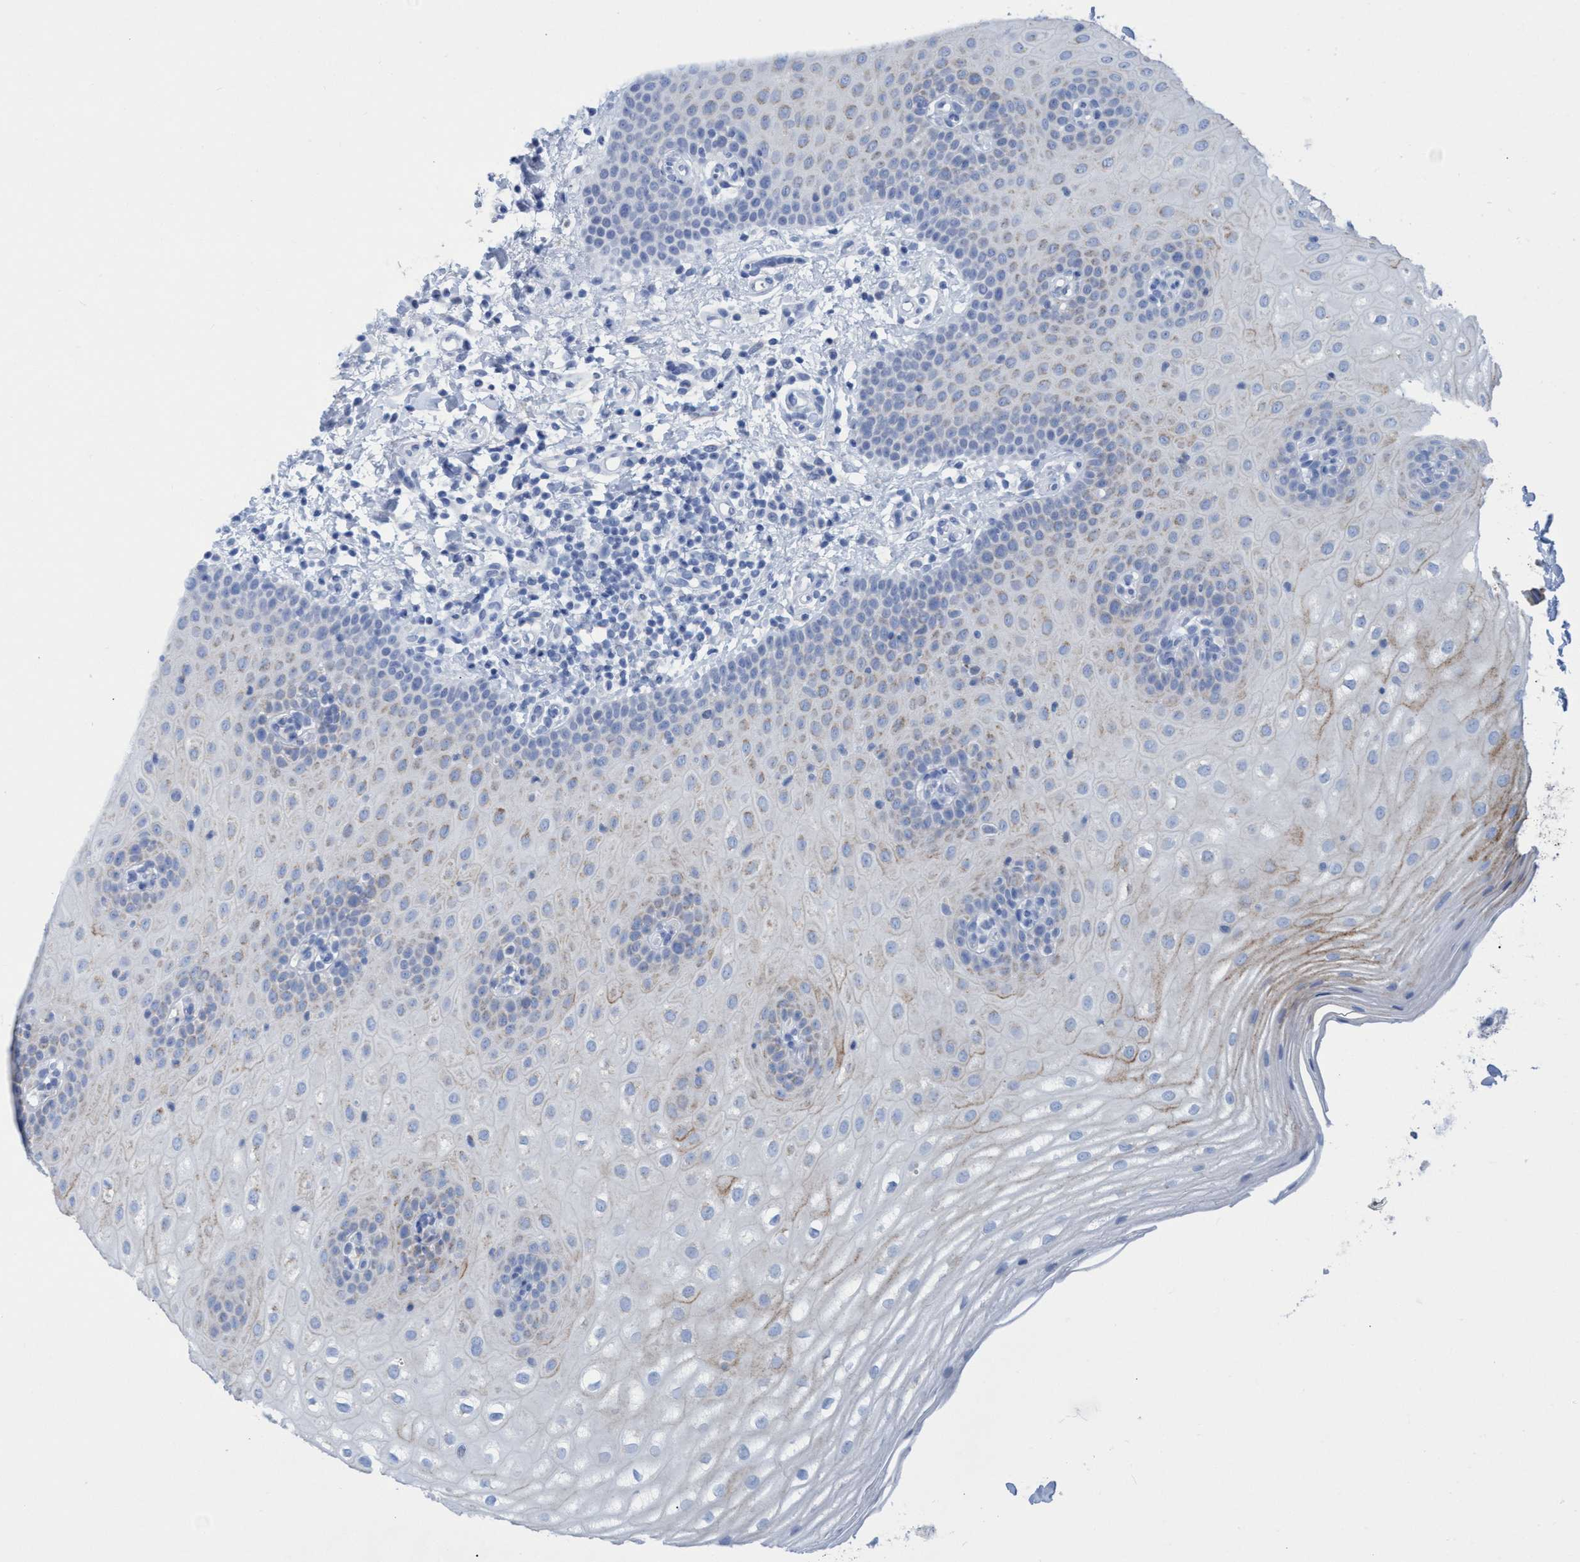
{"staining": {"intensity": "moderate", "quantity": "<25%", "location": "cytoplasmic/membranous"}, "tissue": "oral mucosa", "cell_type": "Squamous epithelial cells", "image_type": "normal", "snomed": [{"axis": "morphology", "description": "Normal tissue, NOS"}, {"axis": "topography", "description": "Skin"}, {"axis": "topography", "description": "Oral tissue"}], "caption": "Immunohistochemical staining of unremarkable oral mucosa reveals low levels of moderate cytoplasmic/membranous positivity in about <25% of squamous epithelial cells. (DAB (3,3'-diaminobenzidine) IHC, brown staining for protein, blue staining for nuclei).", "gene": "GGA3", "patient": {"sex": "male", "age": 84}}